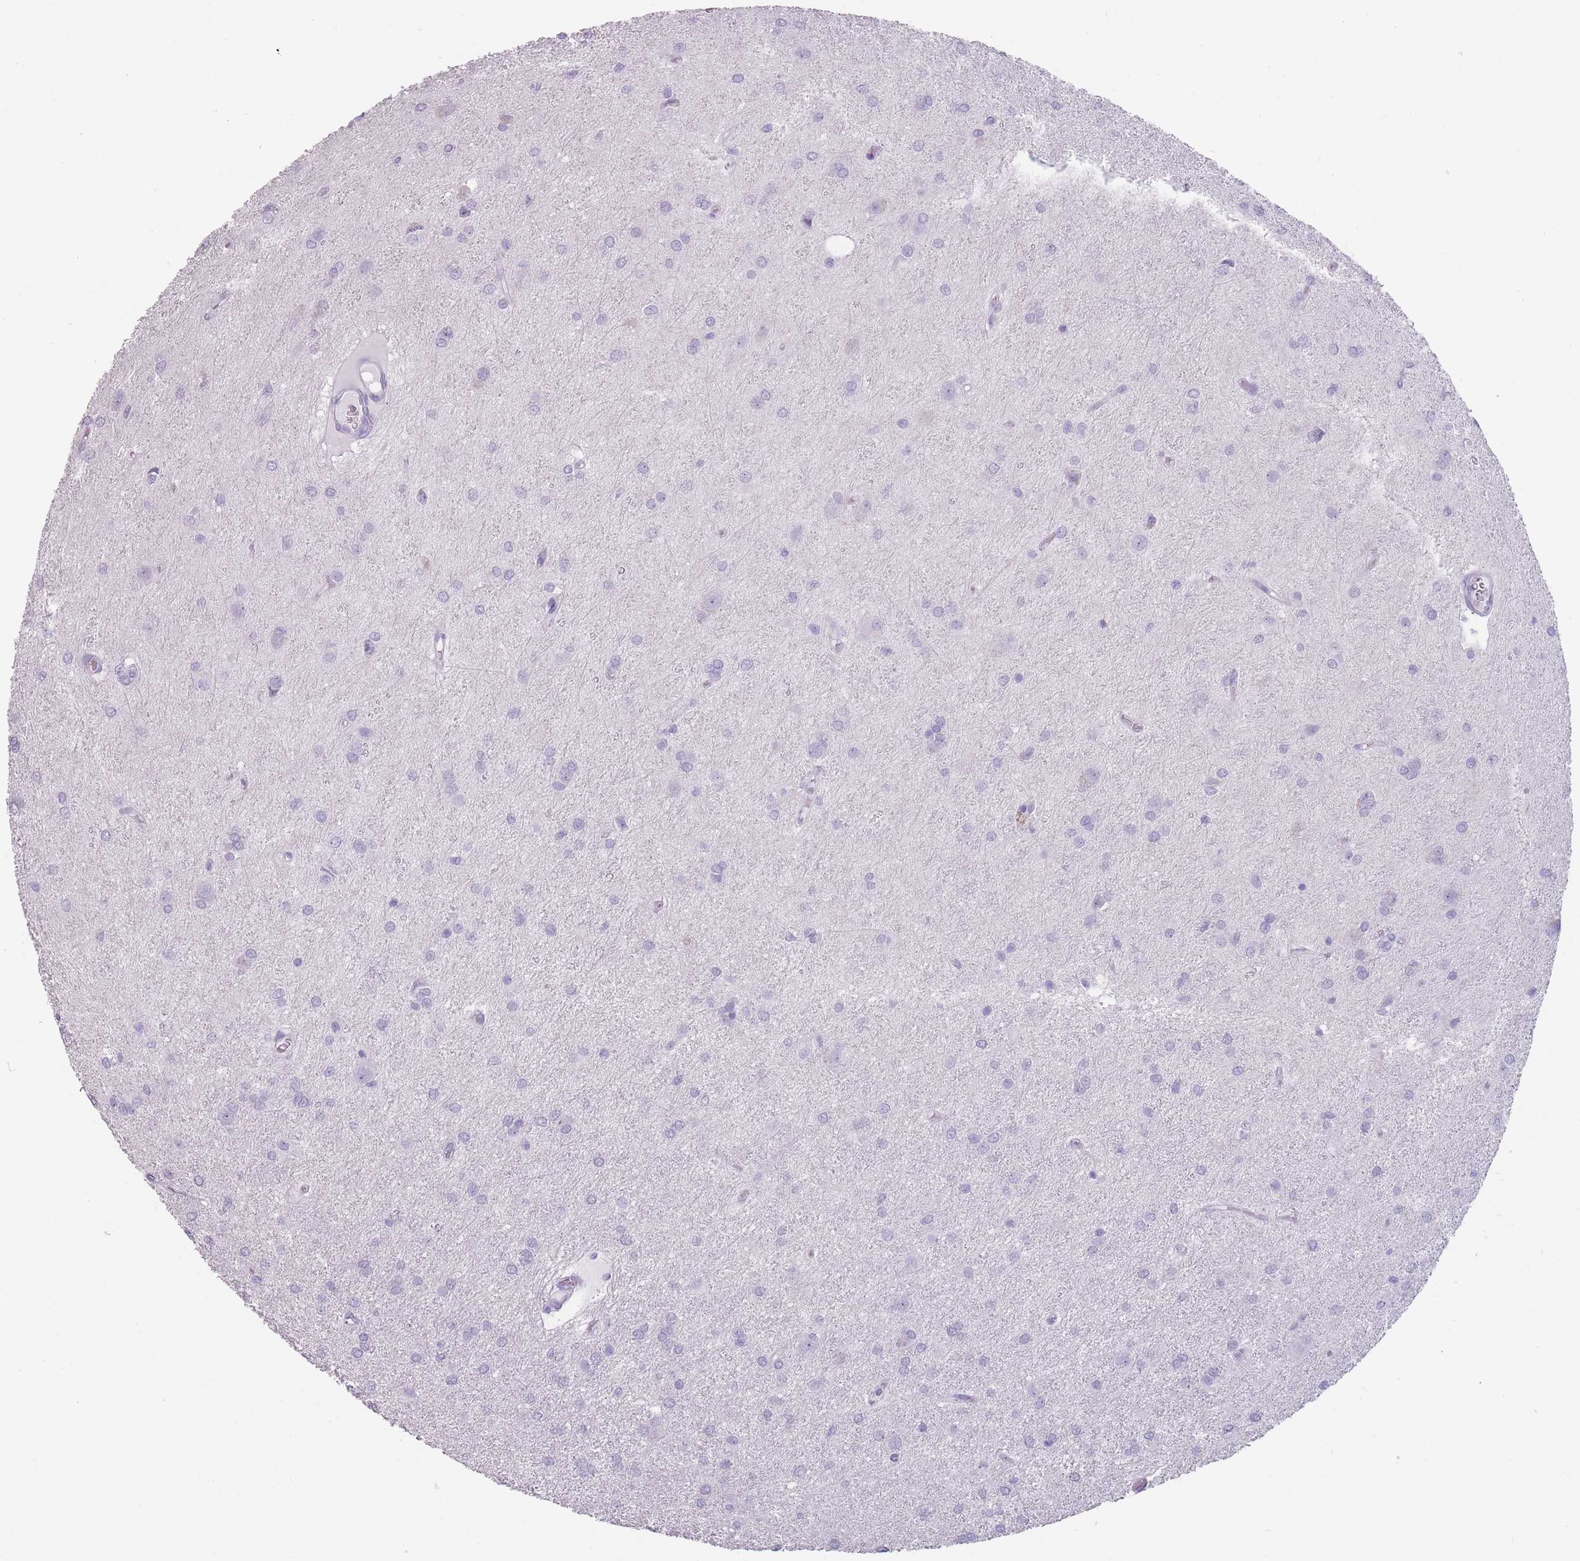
{"staining": {"intensity": "negative", "quantity": "none", "location": "none"}, "tissue": "glioma", "cell_type": "Tumor cells", "image_type": "cancer", "snomed": [{"axis": "morphology", "description": "Glioma, malignant, High grade"}, {"axis": "topography", "description": "Brain"}], "caption": "The immunohistochemistry histopathology image has no significant positivity in tumor cells of malignant high-grade glioma tissue.", "gene": "CCNO", "patient": {"sex": "female", "age": 50}}